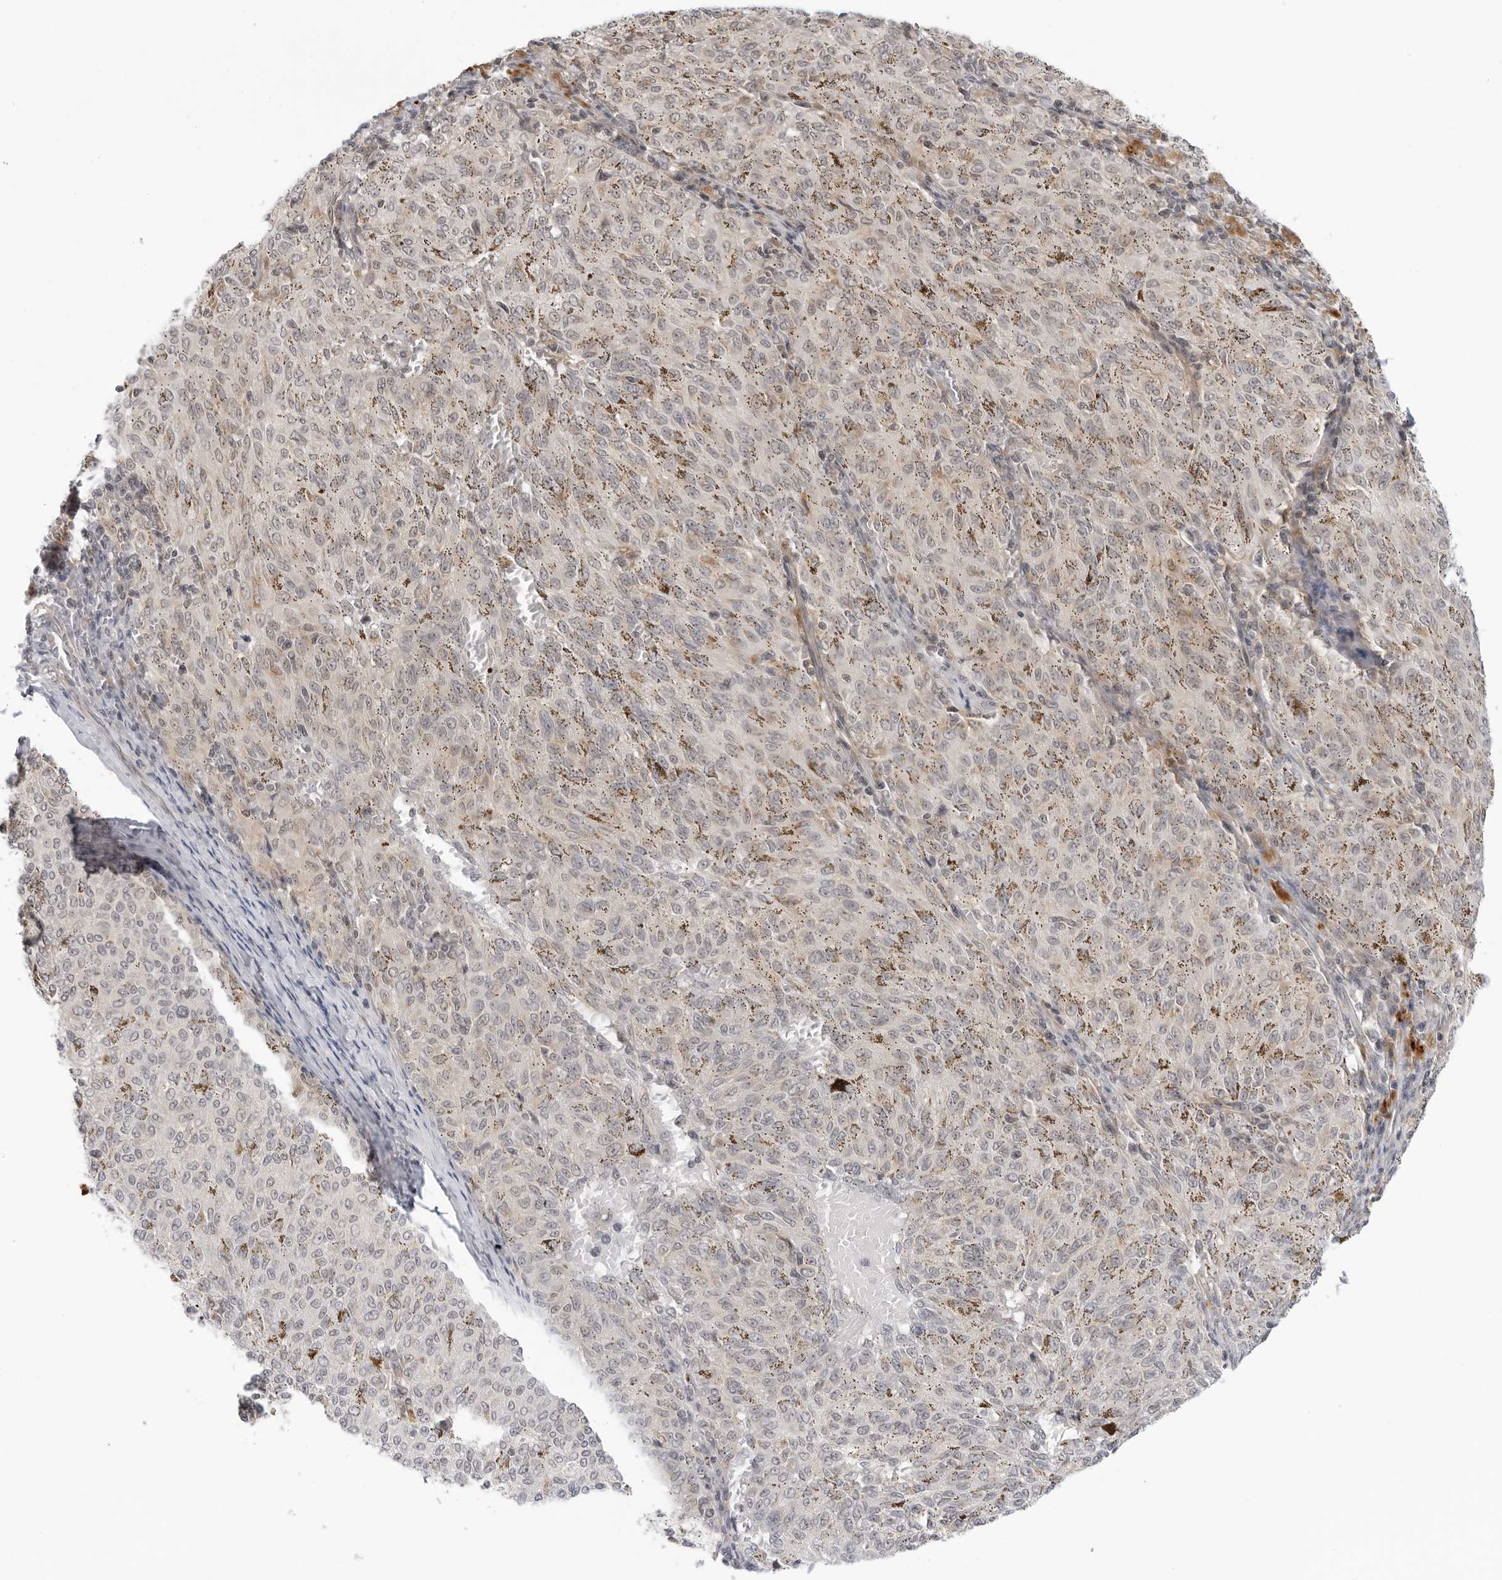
{"staining": {"intensity": "negative", "quantity": "none", "location": "none"}, "tissue": "melanoma", "cell_type": "Tumor cells", "image_type": "cancer", "snomed": [{"axis": "morphology", "description": "Malignant melanoma, NOS"}, {"axis": "topography", "description": "Skin"}], "caption": "DAB (3,3'-diaminobenzidine) immunohistochemical staining of melanoma reveals no significant staining in tumor cells.", "gene": "SUGCT", "patient": {"sex": "female", "age": 72}}